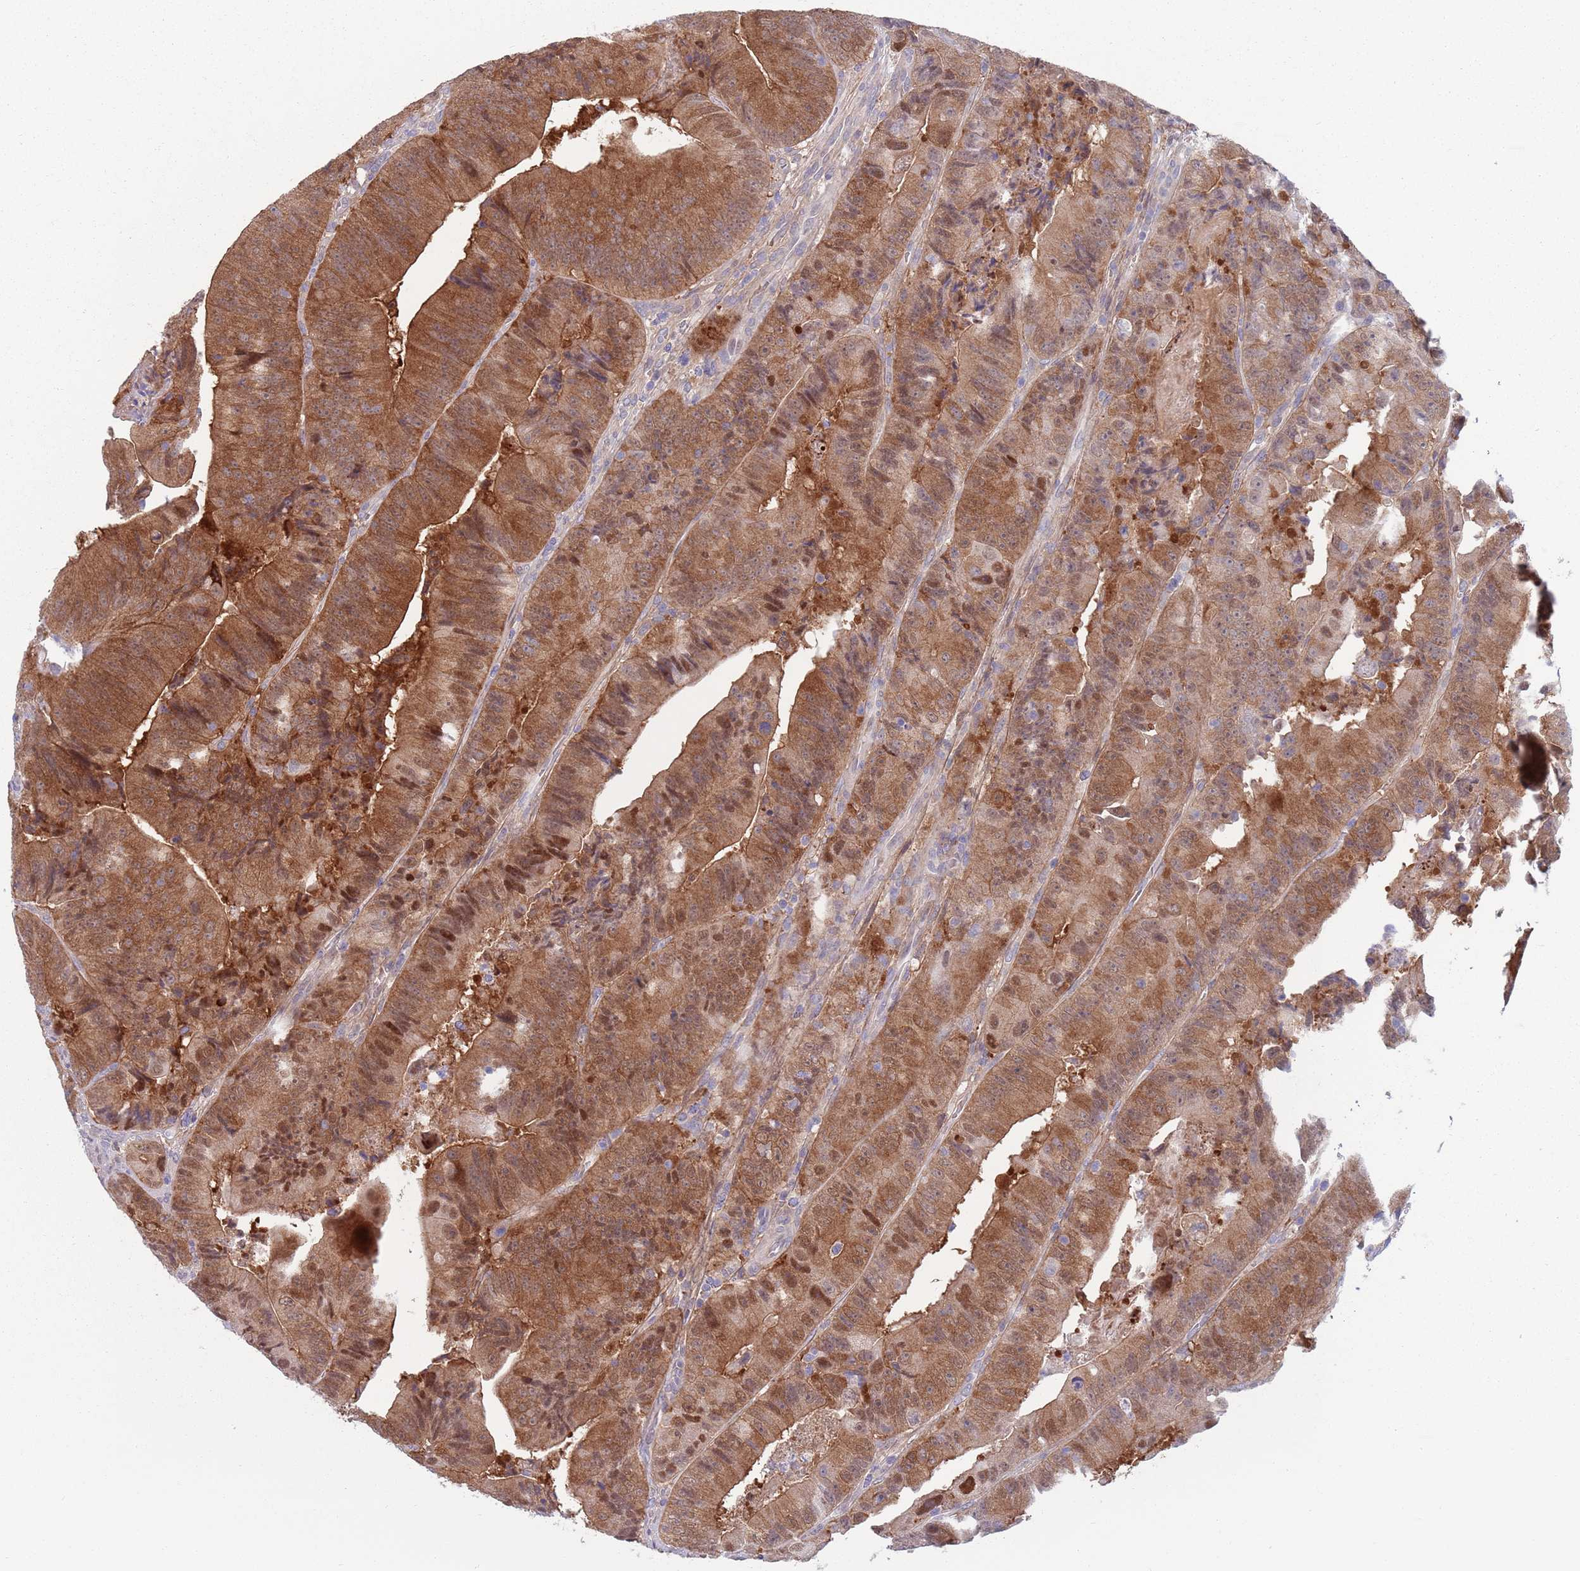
{"staining": {"intensity": "moderate", "quantity": ">75%", "location": "cytoplasmic/membranous,nuclear"}, "tissue": "colorectal cancer", "cell_type": "Tumor cells", "image_type": "cancer", "snomed": [{"axis": "morphology", "description": "Adenocarcinoma, NOS"}, {"axis": "topography", "description": "Colon"}], "caption": "Adenocarcinoma (colorectal) stained with a brown dye exhibits moderate cytoplasmic/membranous and nuclear positive staining in about >75% of tumor cells.", "gene": "CLNS1A", "patient": {"sex": "female", "age": 86}}